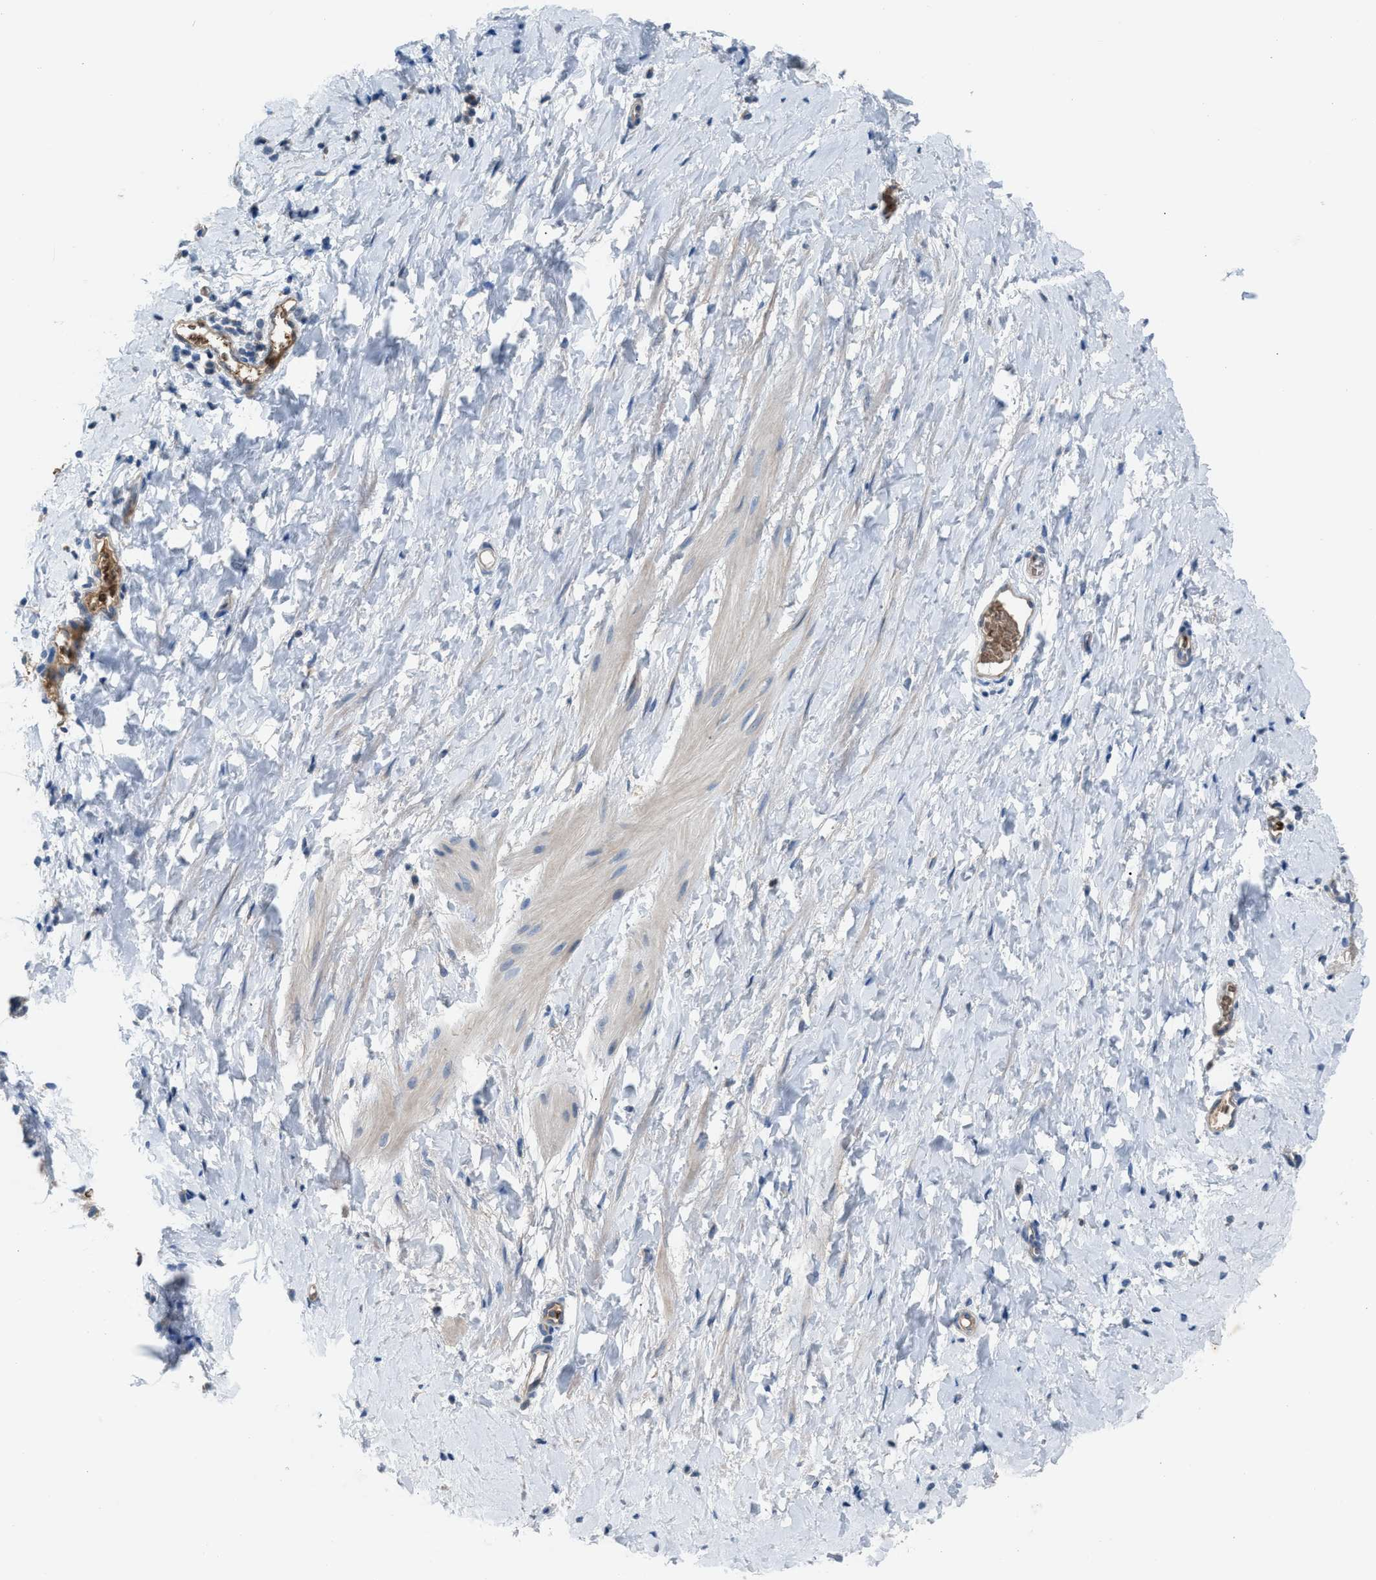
{"staining": {"intensity": "negative", "quantity": "none", "location": "none"}, "tissue": "smooth muscle", "cell_type": "Smooth muscle cells", "image_type": "normal", "snomed": [{"axis": "morphology", "description": "Normal tissue, NOS"}, {"axis": "topography", "description": "Smooth muscle"}], "caption": "Micrograph shows no protein staining in smooth muscle cells of normal smooth muscle. (Brightfield microscopy of DAB (3,3'-diaminobenzidine) immunohistochemistry (IHC) at high magnification).", "gene": "CFAP77", "patient": {"sex": "male", "age": 16}}